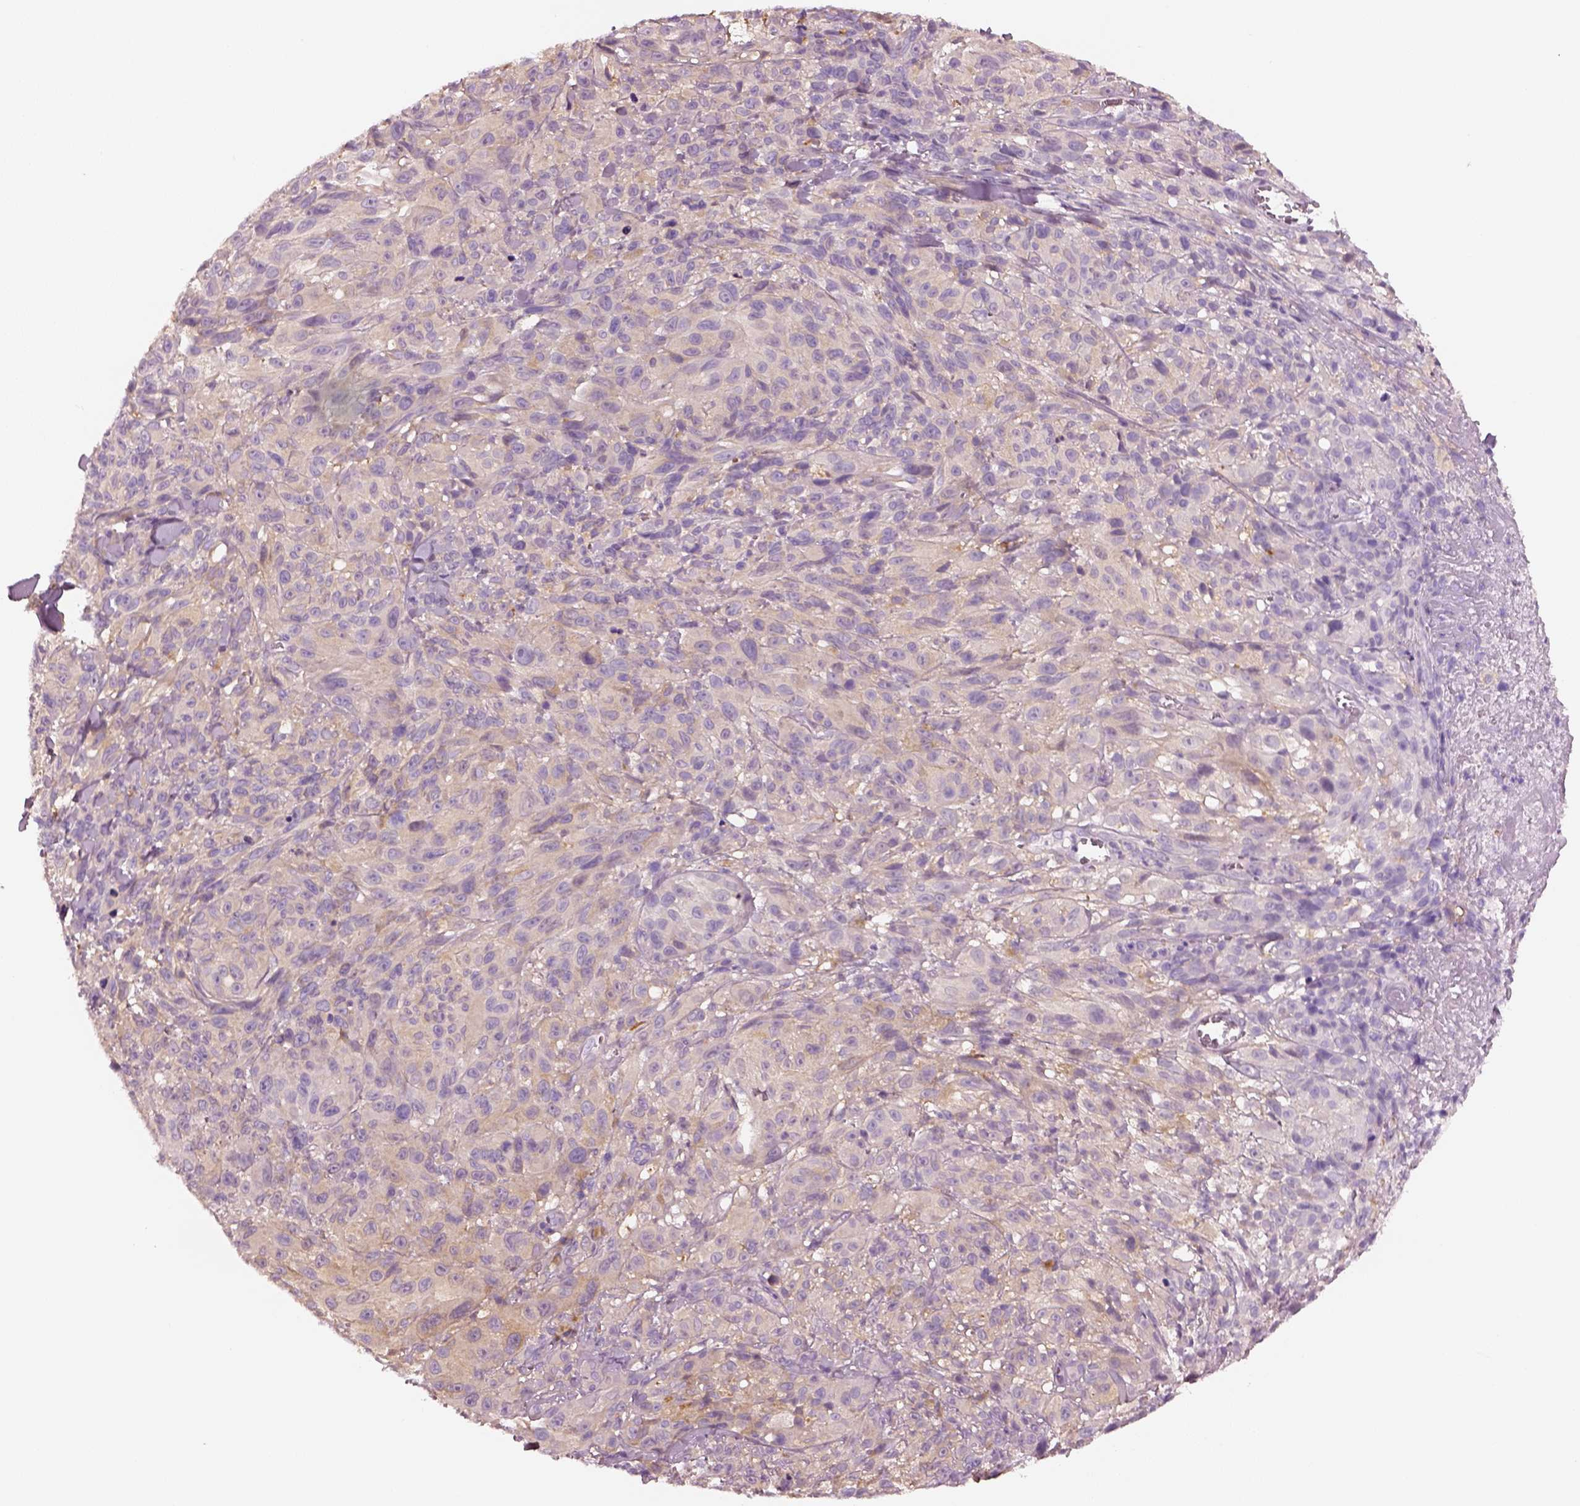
{"staining": {"intensity": "weak", "quantity": "25%-75%", "location": "cytoplasmic/membranous"}, "tissue": "melanoma", "cell_type": "Tumor cells", "image_type": "cancer", "snomed": [{"axis": "morphology", "description": "Malignant melanoma, NOS"}, {"axis": "topography", "description": "Skin"}], "caption": "Immunohistochemistry staining of malignant melanoma, which reveals low levels of weak cytoplasmic/membranous positivity in about 25%-75% of tumor cells indicating weak cytoplasmic/membranous protein expression. The staining was performed using DAB (3,3'-diaminobenzidine) (brown) for protein detection and nuclei were counterstained in hematoxylin (blue).", "gene": "ELSPBP1", "patient": {"sex": "male", "age": 83}}